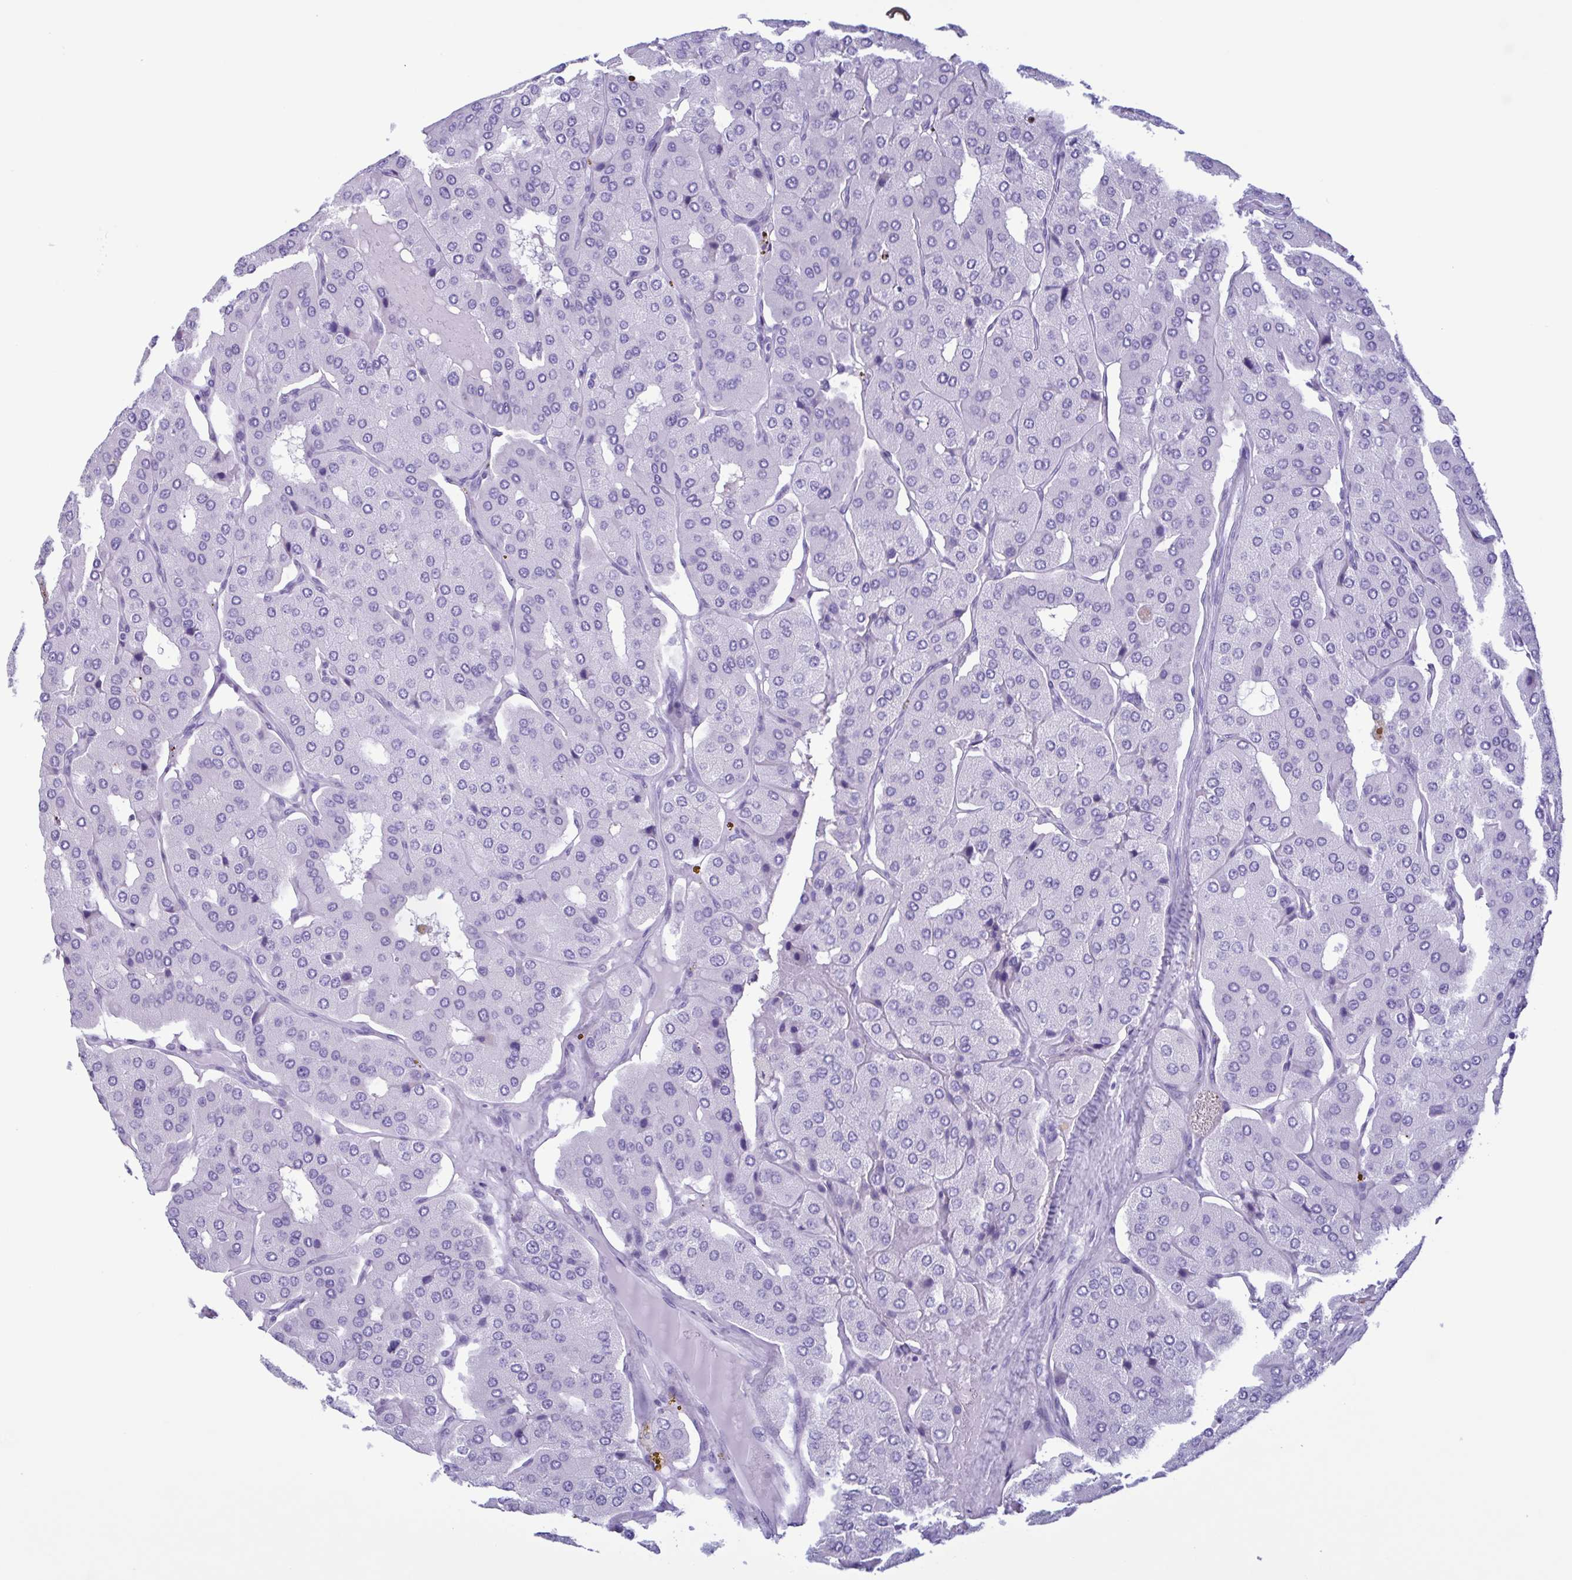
{"staining": {"intensity": "negative", "quantity": "none", "location": "none"}, "tissue": "parathyroid gland", "cell_type": "Glandular cells", "image_type": "normal", "snomed": [{"axis": "morphology", "description": "Normal tissue, NOS"}, {"axis": "morphology", "description": "Adenoma, NOS"}, {"axis": "topography", "description": "Parathyroid gland"}], "caption": "Immunohistochemical staining of normal parathyroid gland displays no significant positivity in glandular cells.", "gene": "LTF", "patient": {"sex": "female", "age": 86}}